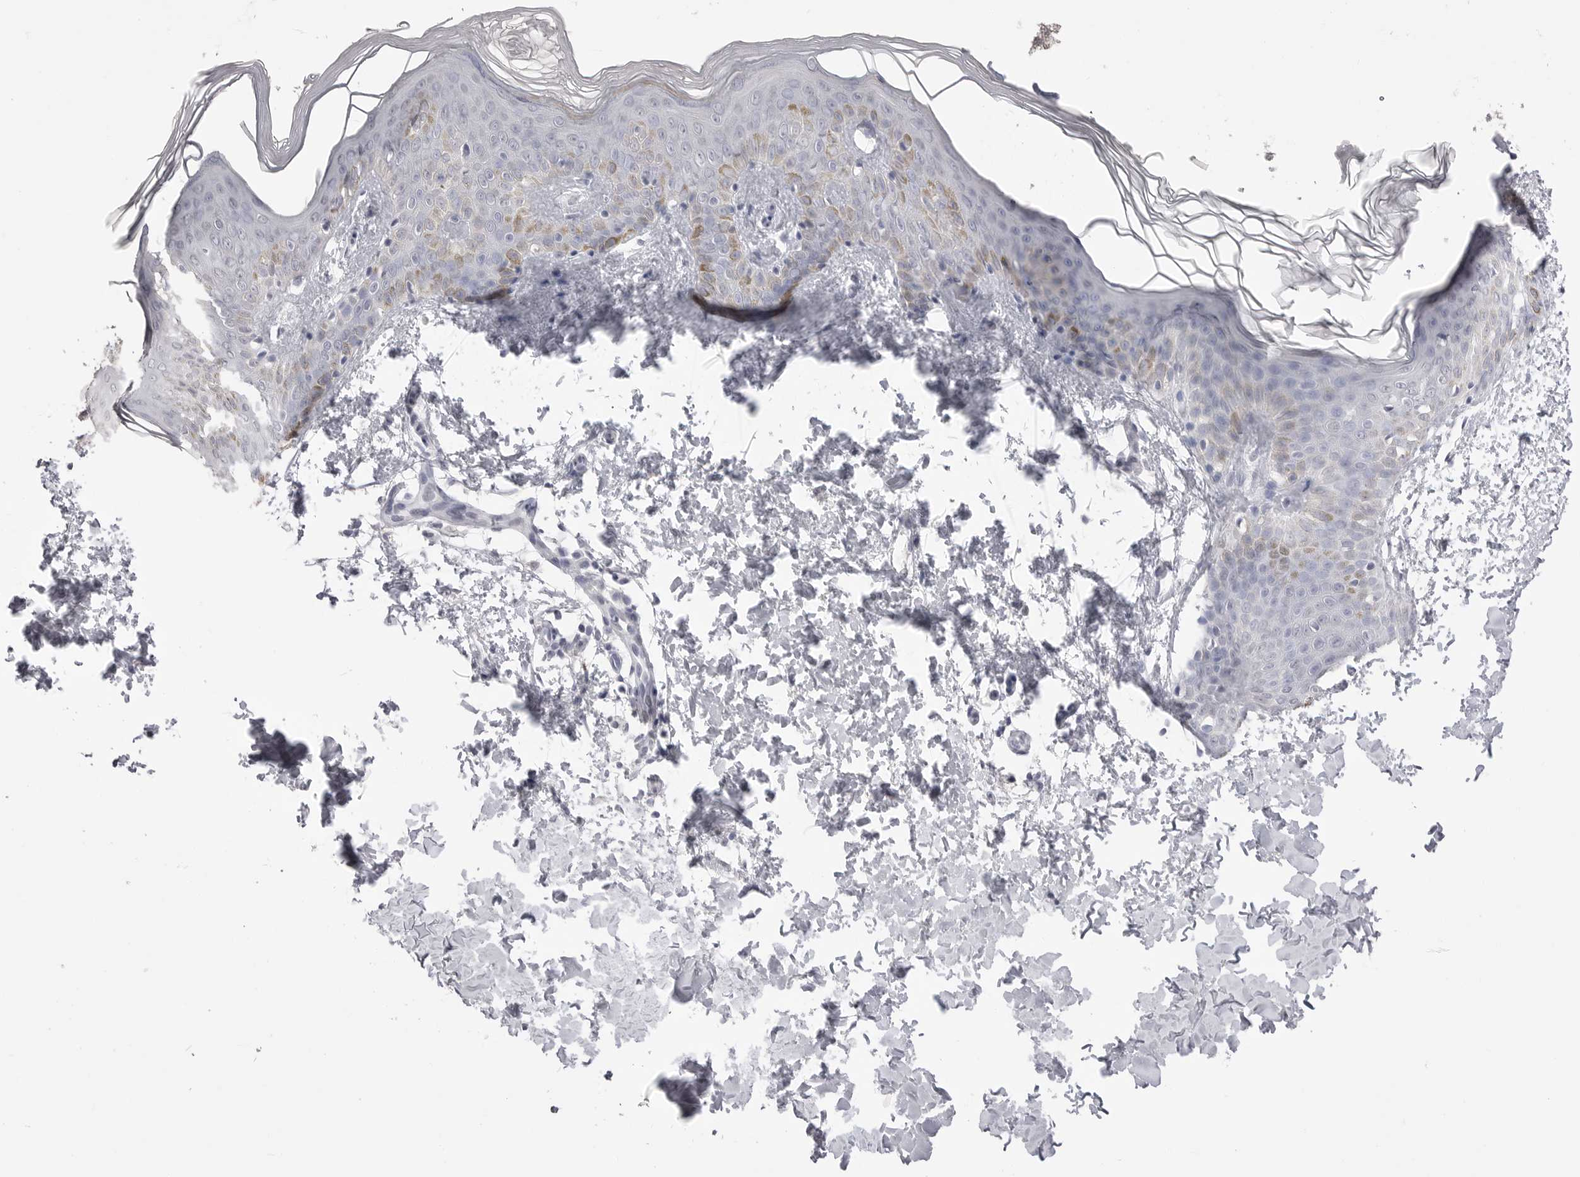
{"staining": {"intensity": "negative", "quantity": "none", "location": "none"}, "tissue": "skin", "cell_type": "Fibroblasts", "image_type": "normal", "snomed": [{"axis": "morphology", "description": "Normal tissue, NOS"}, {"axis": "morphology", "description": "Neoplasm, benign, NOS"}, {"axis": "topography", "description": "Skin"}, {"axis": "topography", "description": "Soft tissue"}], "caption": "This photomicrograph is of benign skin stained with IHC to label a protein in brown with the nuclei are counter-stained blue. There is no staining in fibroblasts.", "gene": "ICAM5", "patient": {"sex": "male", "age": 26}}